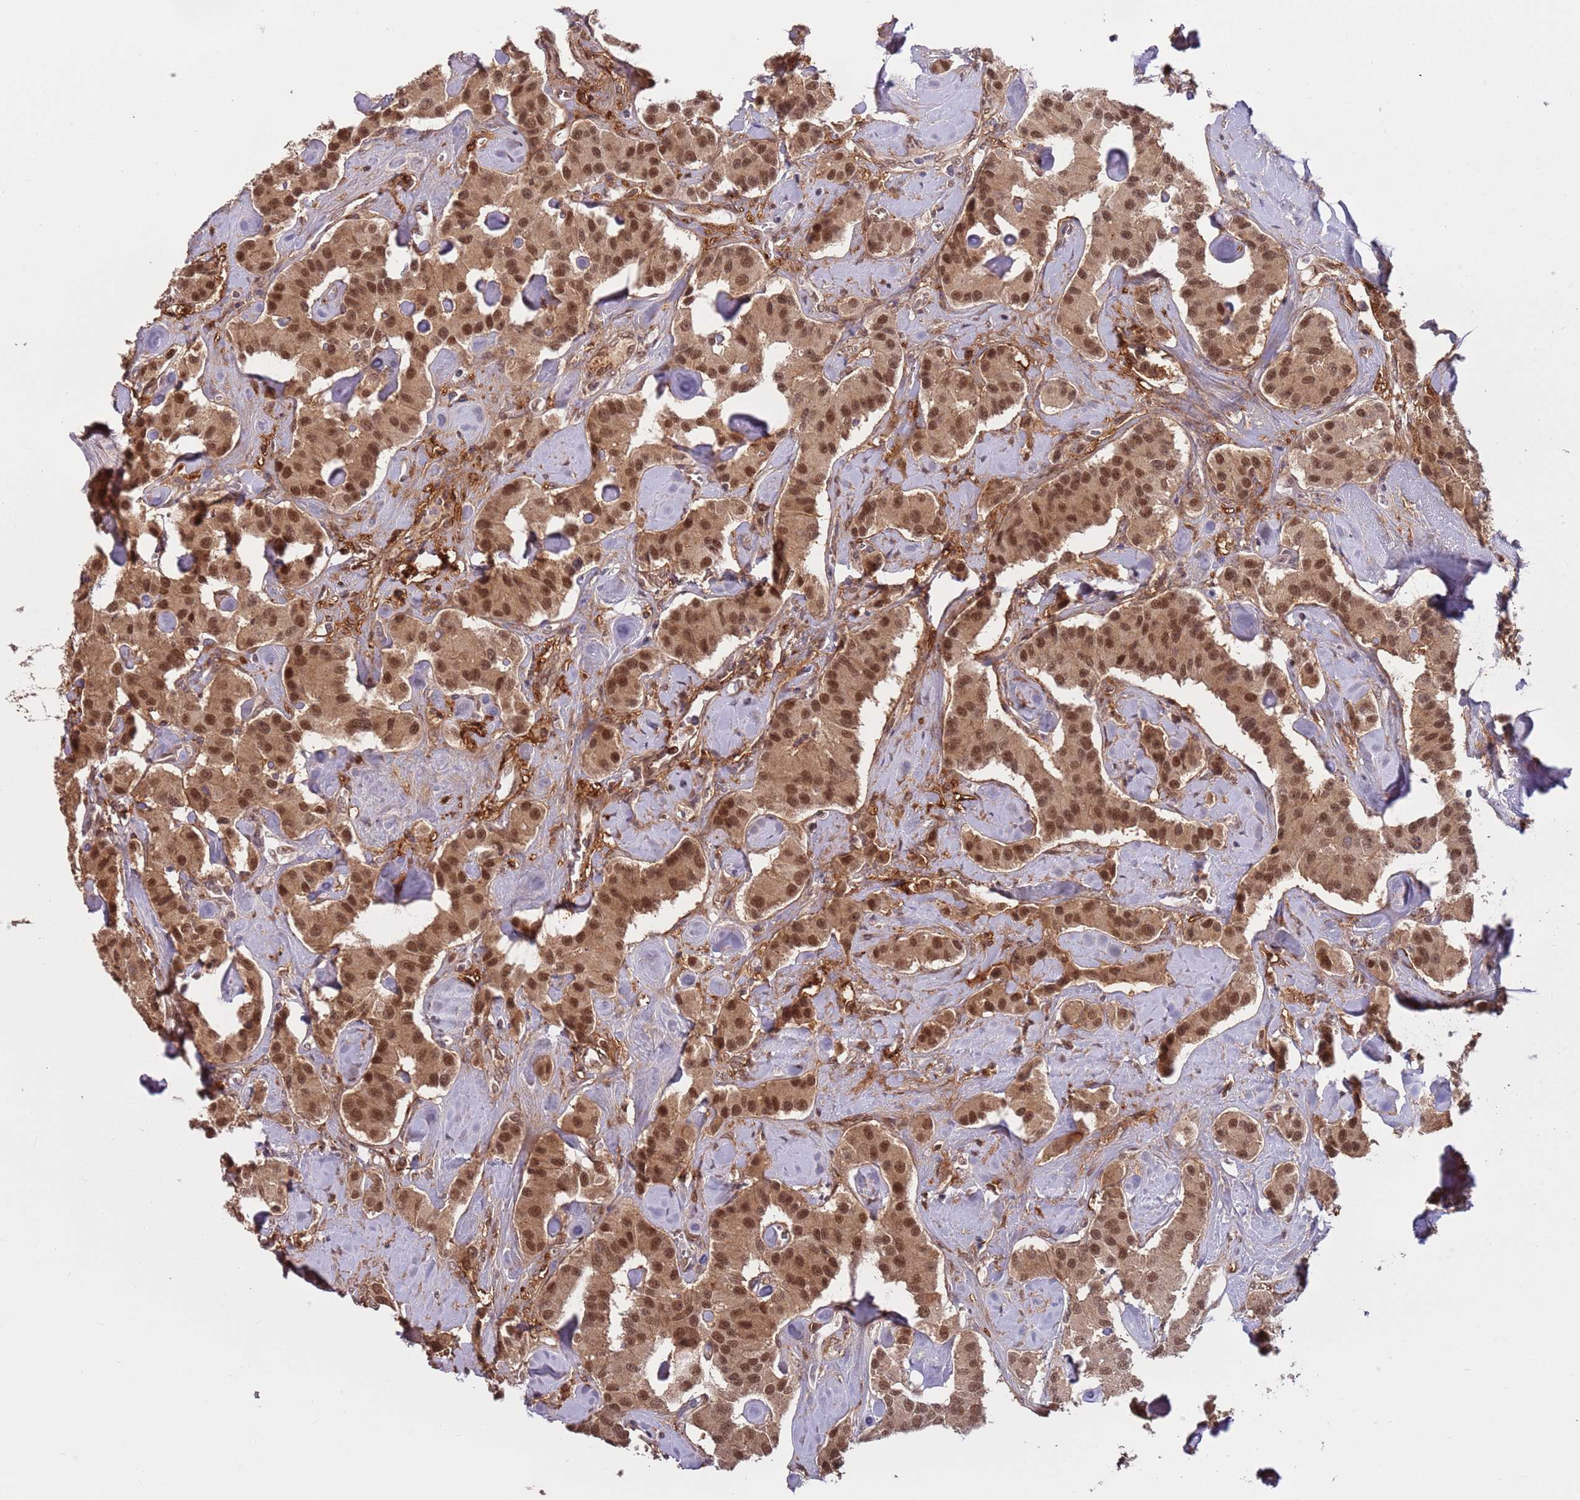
{"staining": {"intensity": "moderate", "quantity": ">75%", "location": "cytoplasmic/membranous,nuclear"}, "tissue": "carcinoid", "cell_type": "Tumor cells", "image_type": "cancer", "snomed": [{"axis": "morphology", "description": "Carcinoid, malignant, NOS"}, {"axis": "topography", "description": "Pancreas"}], "caption": "A histopathology image showing moderate cytoplasmic/membranous and nuclear positivity in approximately >75% of tumor cells in carcinoid, as visualized by brown immunohistochemical staining.", "gene": "POLR3H", "patient": {"sex": "male", "age": 41}}